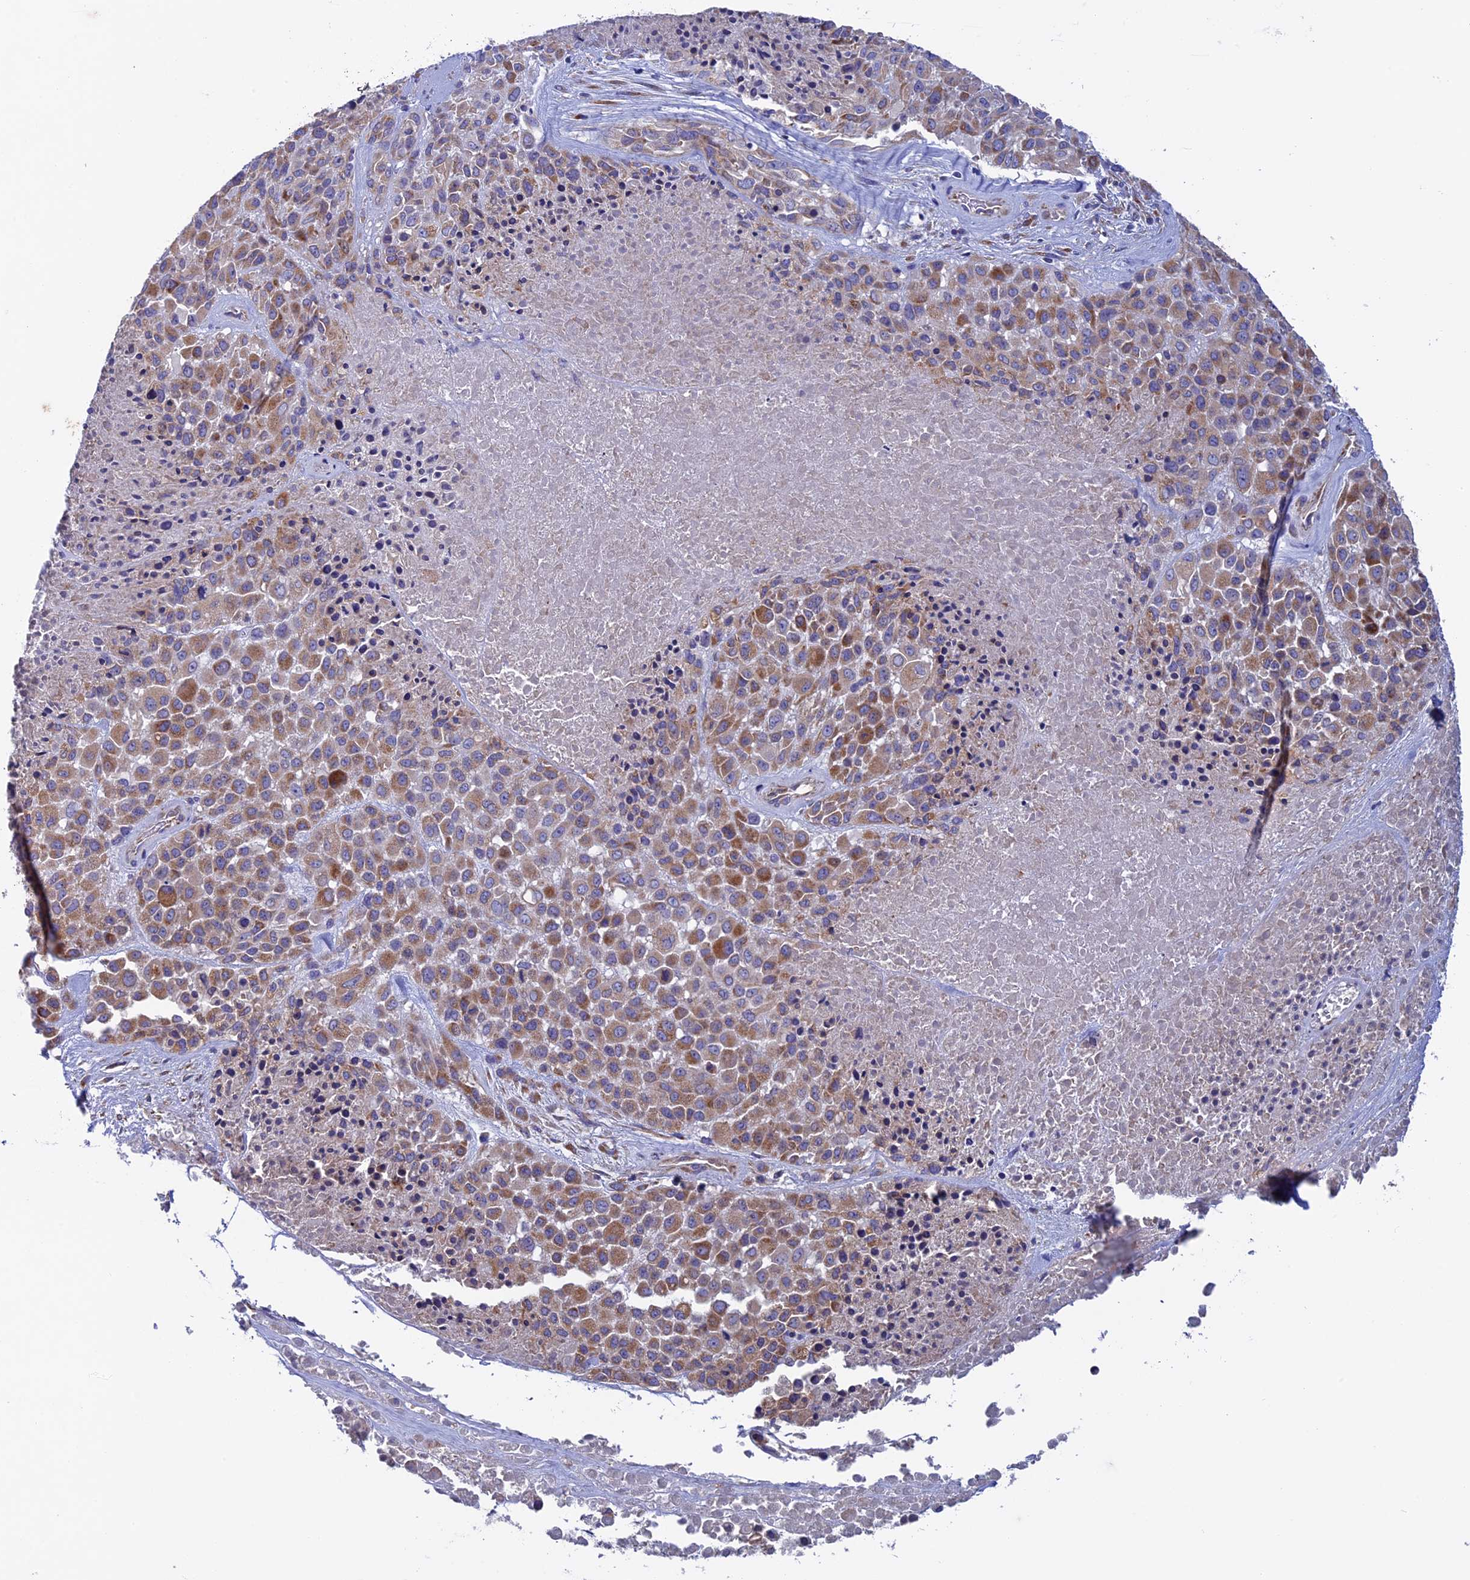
{"staining": {"intensity": "moderate", "quantity": ">75%", "location": "cytoplasmic/membranous"}, "tissue": "melanoma", "cell_type": "Tumor cells", "image_type": "cancer", "snomed": [{"axis": "morphology", "description": "Malignant melanoma, Metastatic site"}, {"axis": "topography", "description": "Skin"}], "caption": "Protein analysis of melanoma tissue shows moderate cytoplasmic/membranous staining in approximately >75% of tumor cells.", "gene": "SLC15A5", "patient": {"sex": "female", "age": 81}}